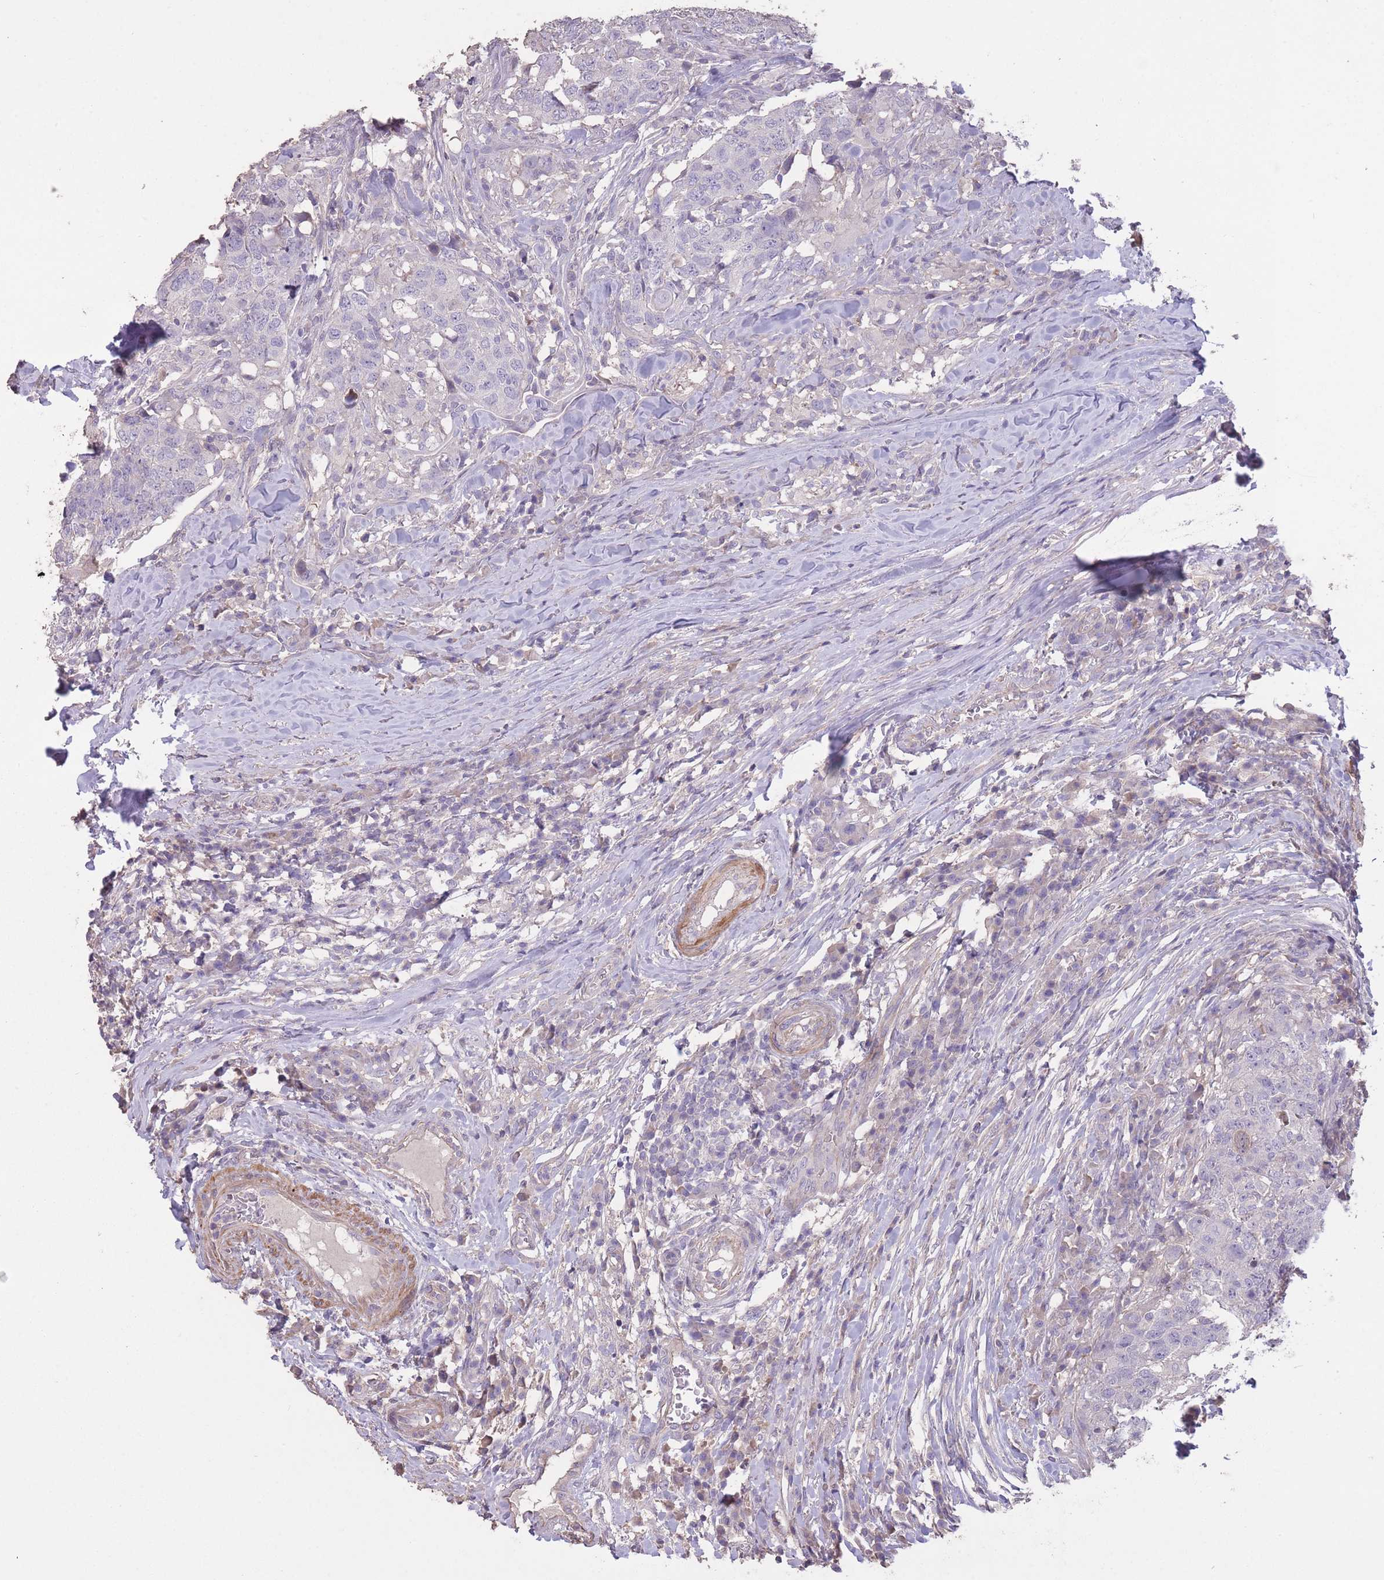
{"staining": {"intensity": "negative", "quantity": "none", "location": "none"}, "tissue": "head and neck cancer", "cell_type": "Tumor cells", "image_type": "cancer", "snomed": [{"axis": "morphology", "description": "Normal tissue, NOS"}, {"axis": "morphology", "description": "Squamous cell carcinoma, NOS"}, {"axis": "topography", "description": "Skeletal muscle"}, {"axis": "topography", "description": "Vascular tissue"}, {"axis": "topography", "description": "Peripheral nerve tissue"}, {"axis": "topography", "description": "Head-Neck"}], "caption": "Head and neck squamous cell carcinoma was stained to show a protein in brown. There is no significant expression in tumor cells.", "gene": "RSPH10B", "patient": {"sex": "male", "age": 66}}